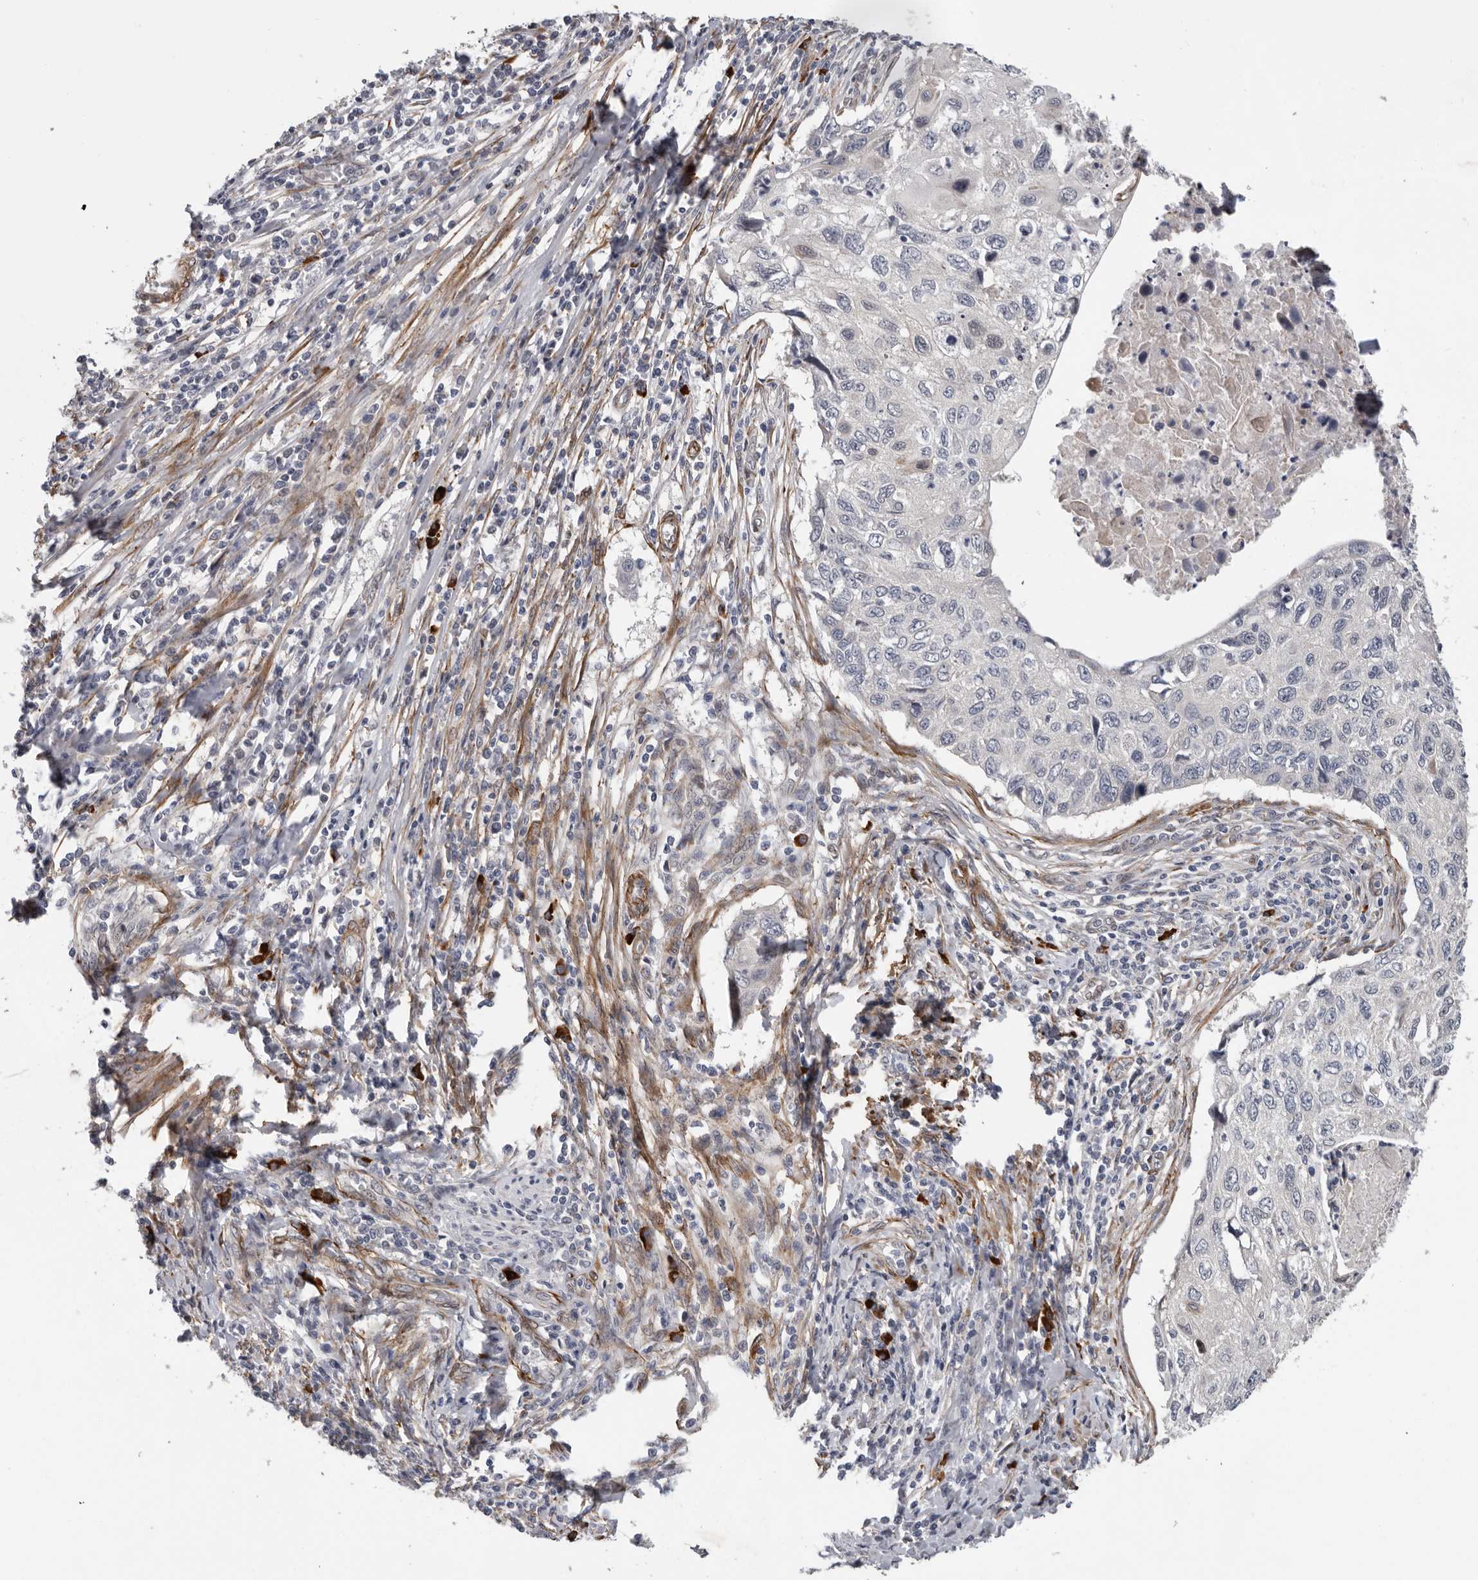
{"staining": {"intensity": "negative", "quantity": "none", "location": "none"}, "tissue": "cervical cancer", "cell_type": "Tumor cells", "image_type": "cancer", "snomed": [{"axis": "morphology", "description": "Squamous cell carcinoma, NOS"}, {"axis": "topography", "description": "Cervix"}], "caption": "The micrograph exhibits no significant staining in tumor cells of cervical cancer. (Brightfield microscopy of DAB immunohistochemistry at high magnification).", "gene": "ATXN3L", "patient": {"sex": "female", "age": 70}}